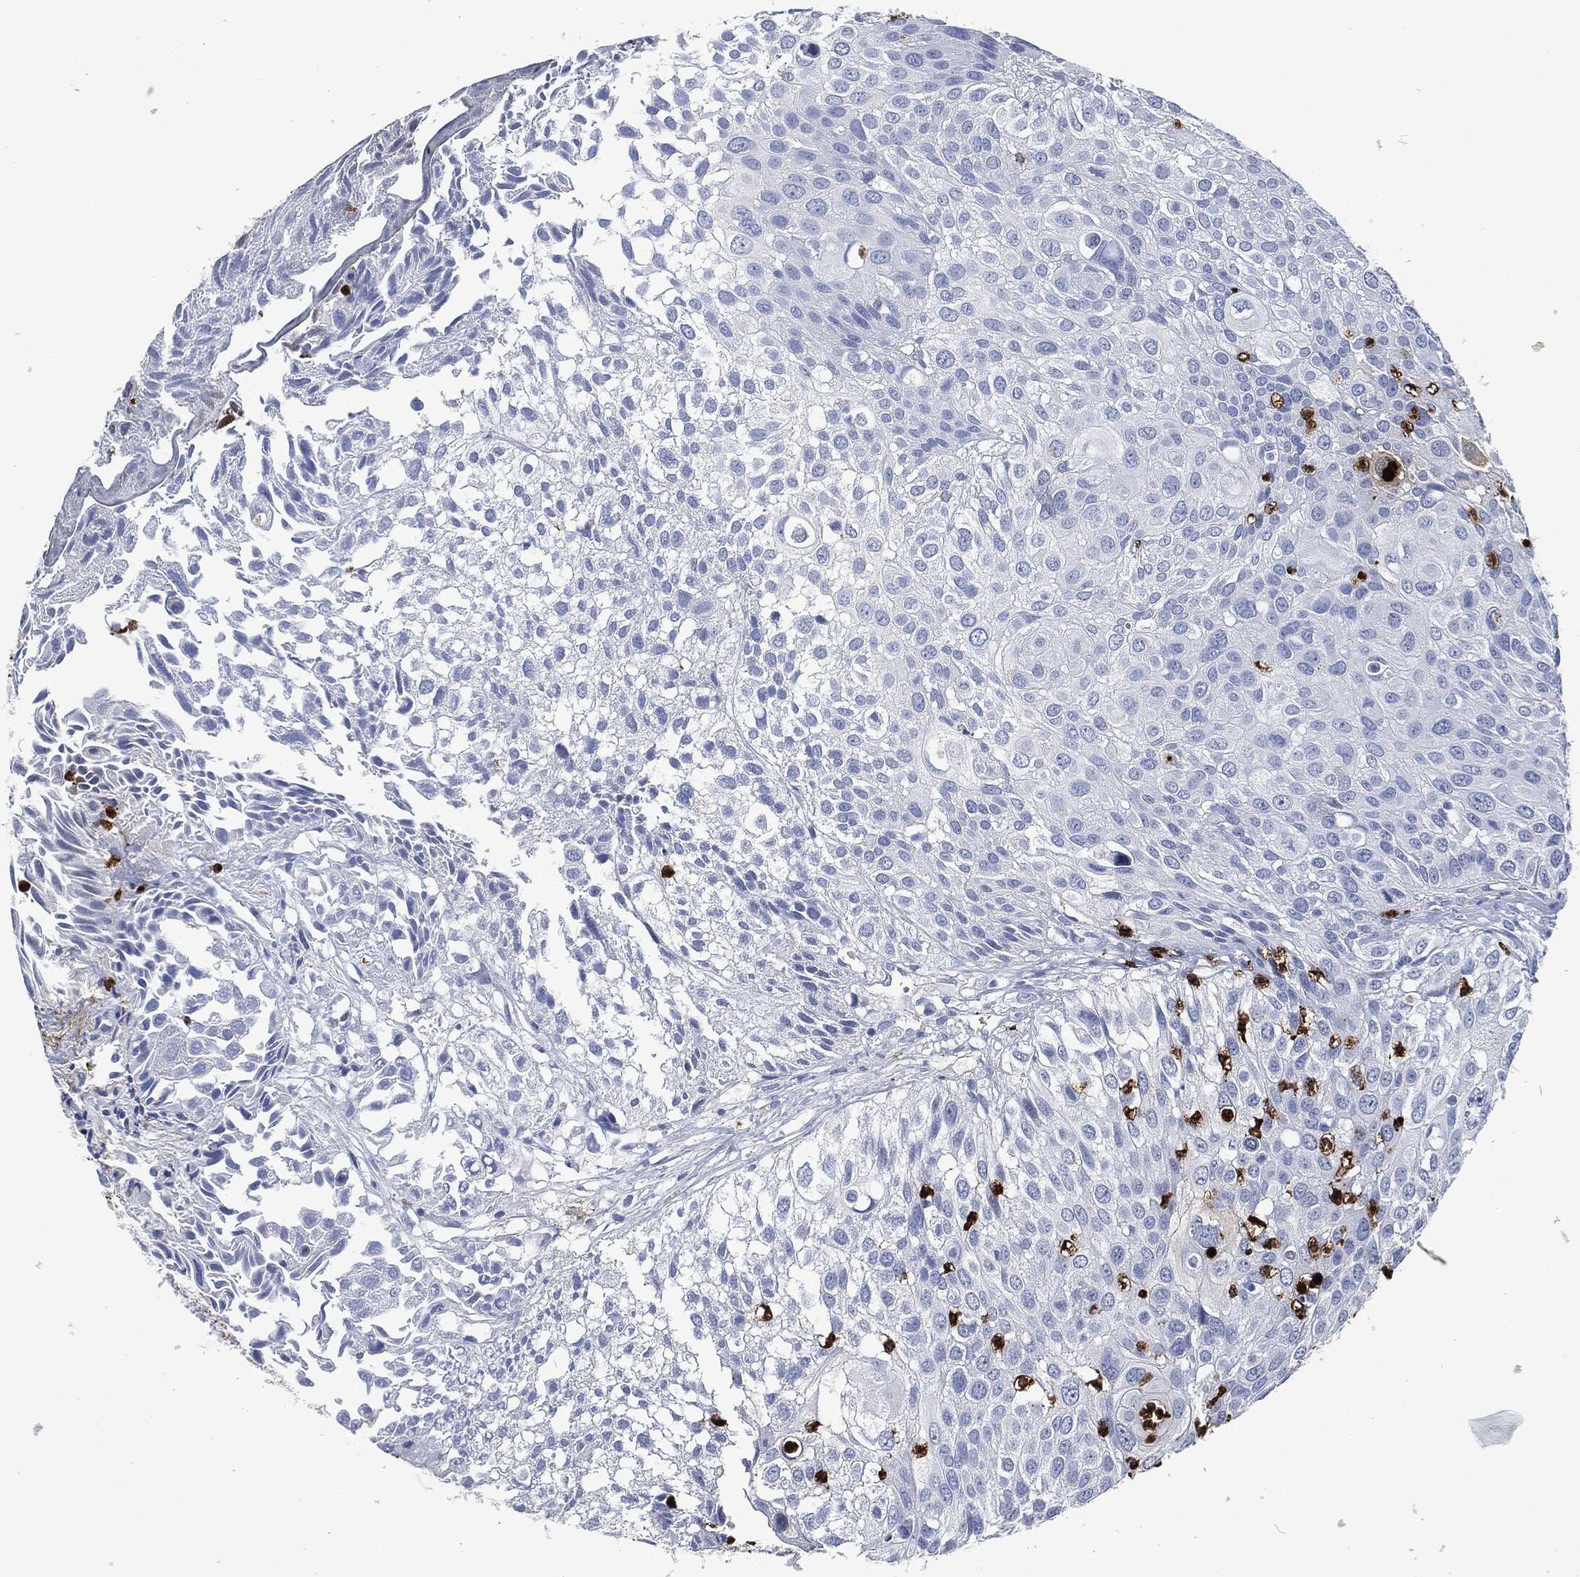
{"staining": {"intensity": "negative", "quantity": "none", "location": "none"}, "tissue": "urothelial cancer", "cell_type": "Tumor cells", "image_type": "cancer", "snomed": [{"axis": "morphology", "description": "Urothelial carcinoma, High grade"}, {"axis": "topography", "description": "Urinary bladder"}], "caption": "High power microscopy photomicrograph of an IHC image of urothelial carcinoma (high-grade), revealing no significant positivity in tumor cells.", "gene": "MPO", "patient": {"sex": "female", "age": 79}}